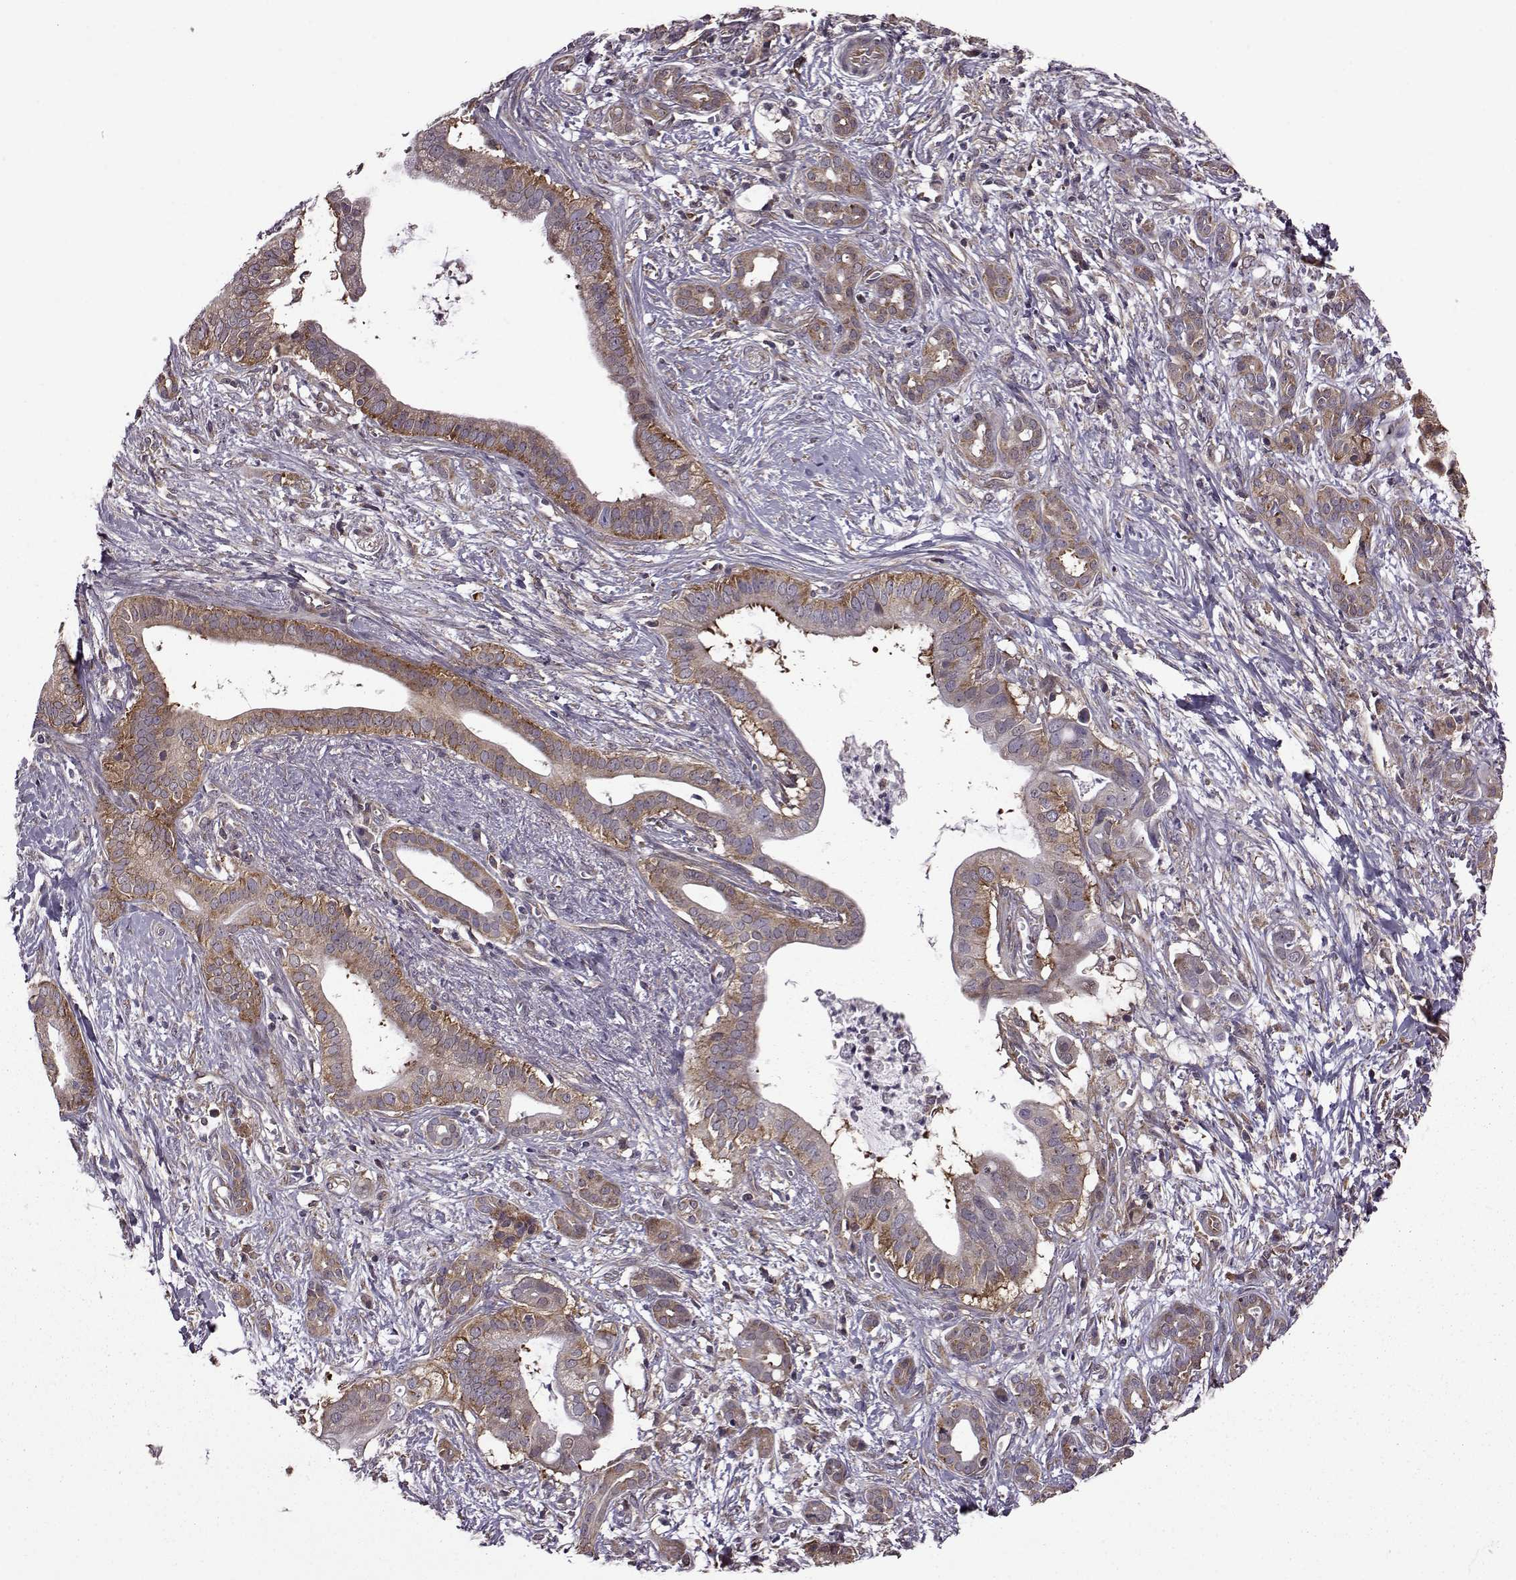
{"staining": {"intensity": "moderate", "quantity": ">75%", "location": "cytoplasmic/membranous"}, "tissue": "pancreatic cancer", "cell_type": "Tumor cells", "image_type": "cancer", "snomed": [{"axis": "morphology", "description": "Adenocarcinoma, NOS"}, {"axis": "topography", "description": "Pancreas"}], "caption": "Approximately >75% of tumor cells in human pancreatic cancer display moderate cytoplasmic/membranous protein expression as visualized by brown immunohistochemical staining.", "gene": "URI1", "patient": {"sex": "male", "age": 61}}